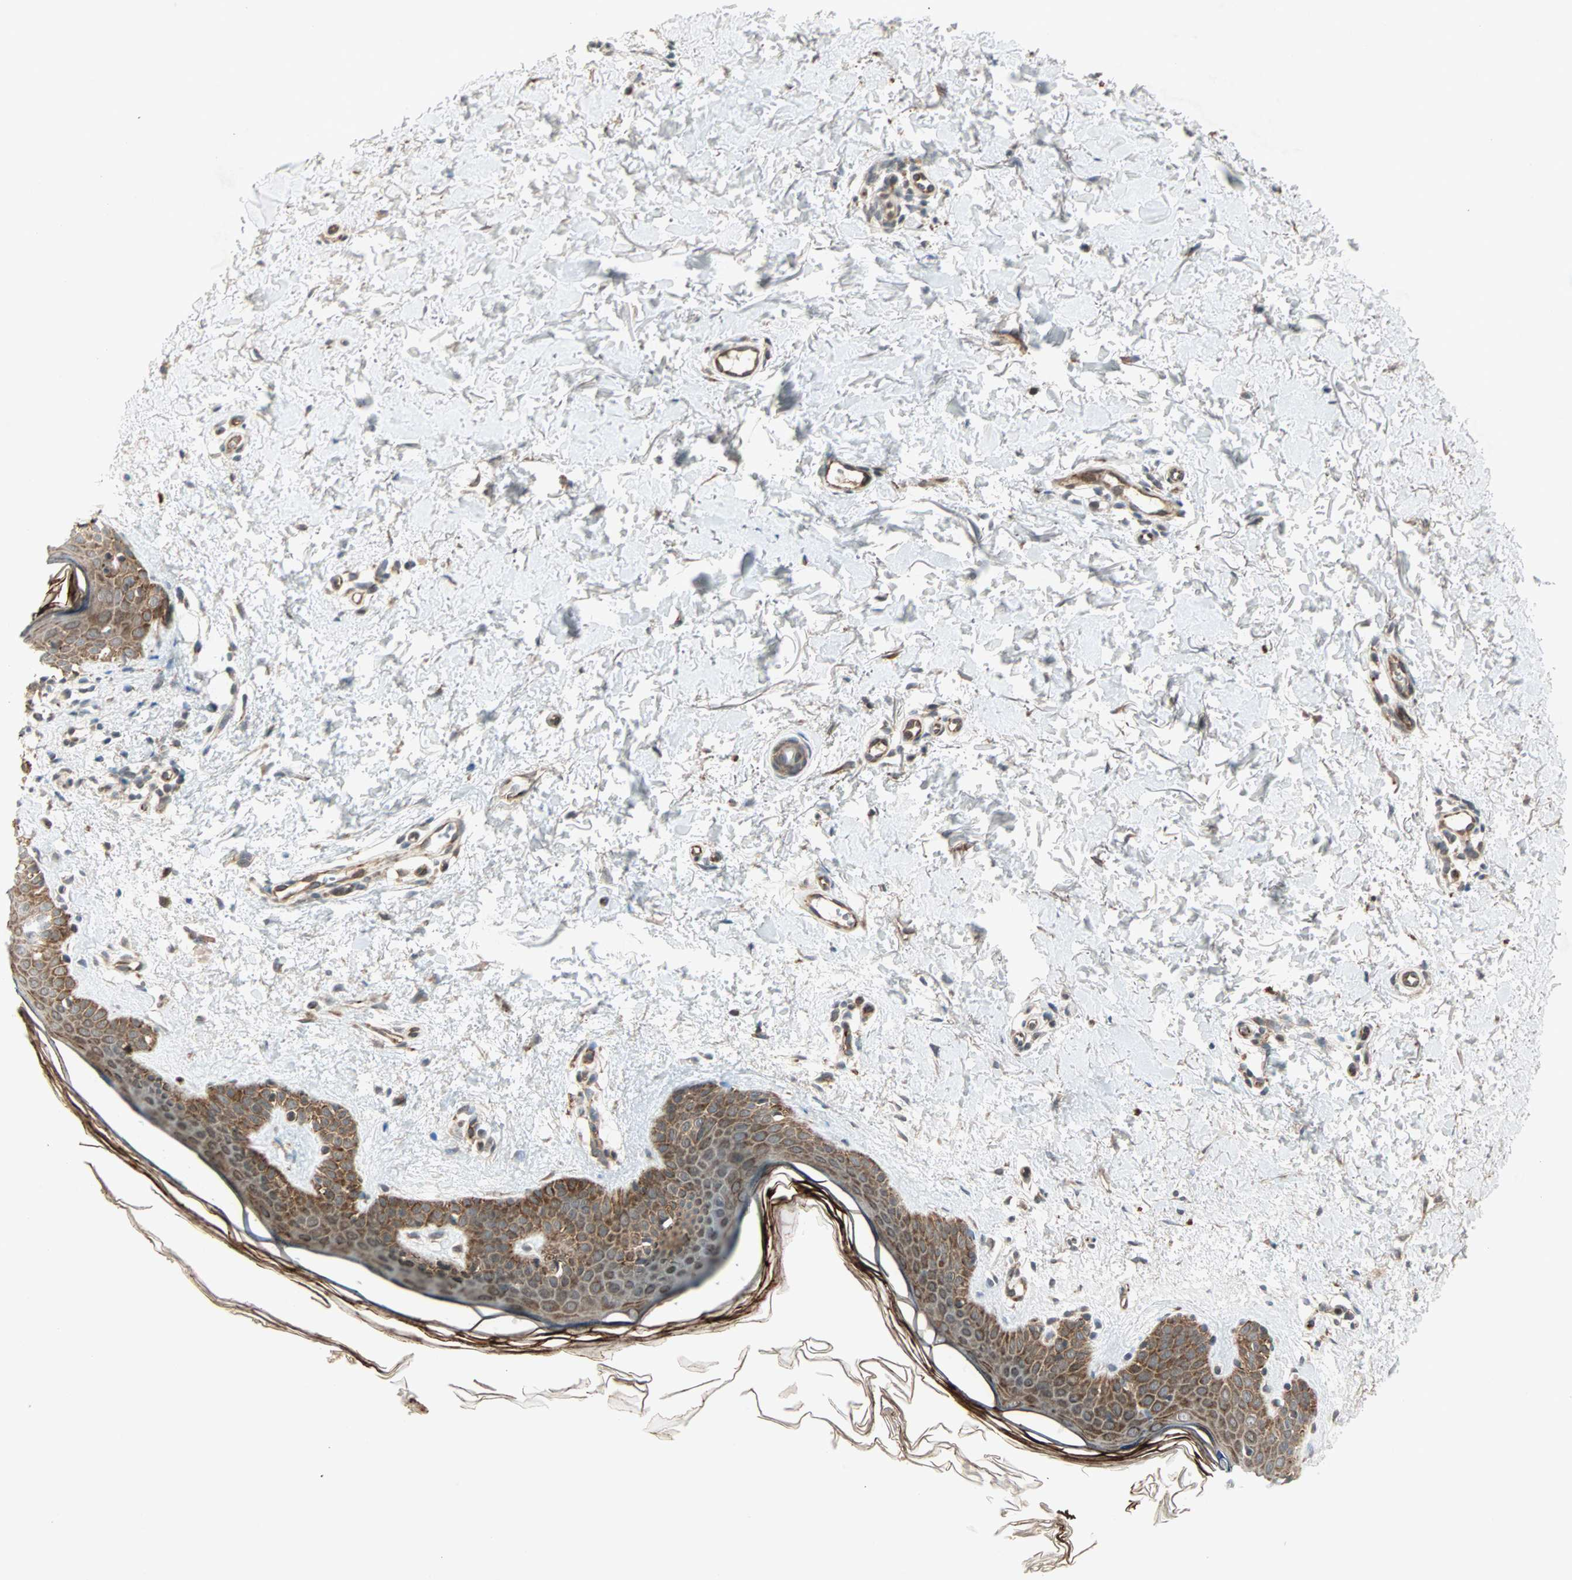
{"staining": {"intensity": "negative", "quantity": "none", "location": "none"}, "tissue": "skin", "cell_type": "Fibroblasts", "image_type": "normal", "snomed": [{"axis": "morphology", "description": "Normal tissue, NOS"}, {"axis": "topography", "description": "Skin"}], "caption": "IHC of normal skin reveals no positivity in fibroblasts. (Brightfield microscopy of DAB (3,3'-diaminobenzidine) IHC at high magnification).", "gene": "ZNF37A", "patient": {"sex": "female", "age": 56}}